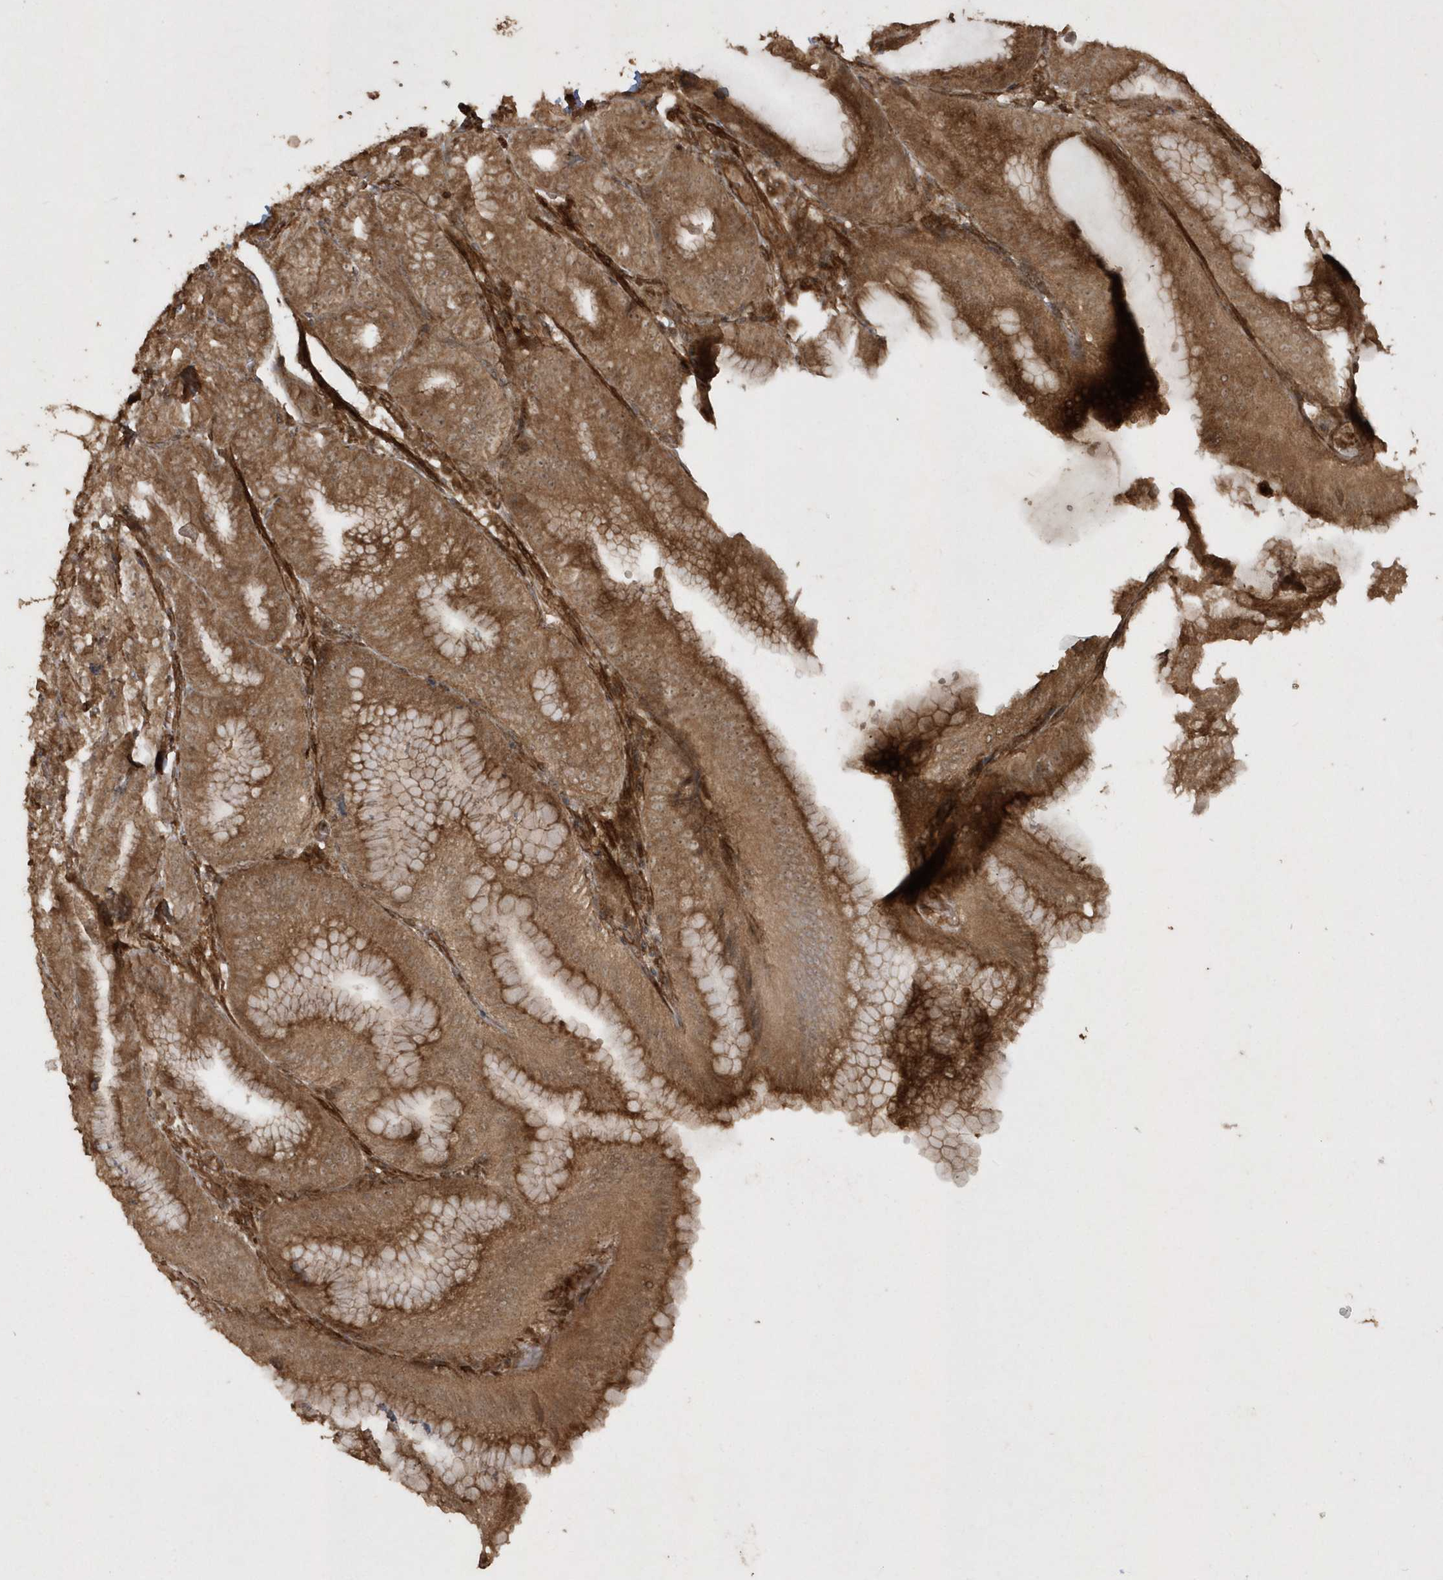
{"staining": {"intensity": "strong", "quantity": ">75%", "location": "cytoplasmic/membranous"}, "tissue": "stomach", "cell_type": "Glandular cells", "image_type": "normal", "snomed": [{"axis": "morphology", "description": "Normal tissue, NOS"}, {"axis": "topography", "description": "Stomach, upper"}, {"axis": "topography", "description": "Stomach, lower"}], "caption": "Protein expression analysis of benign stomach shows strong cytoplasmic/membranous expression in about >75% of glandular cells.", "gene": "AVPI1", "patient": {"sex": "male", "age": 71}}